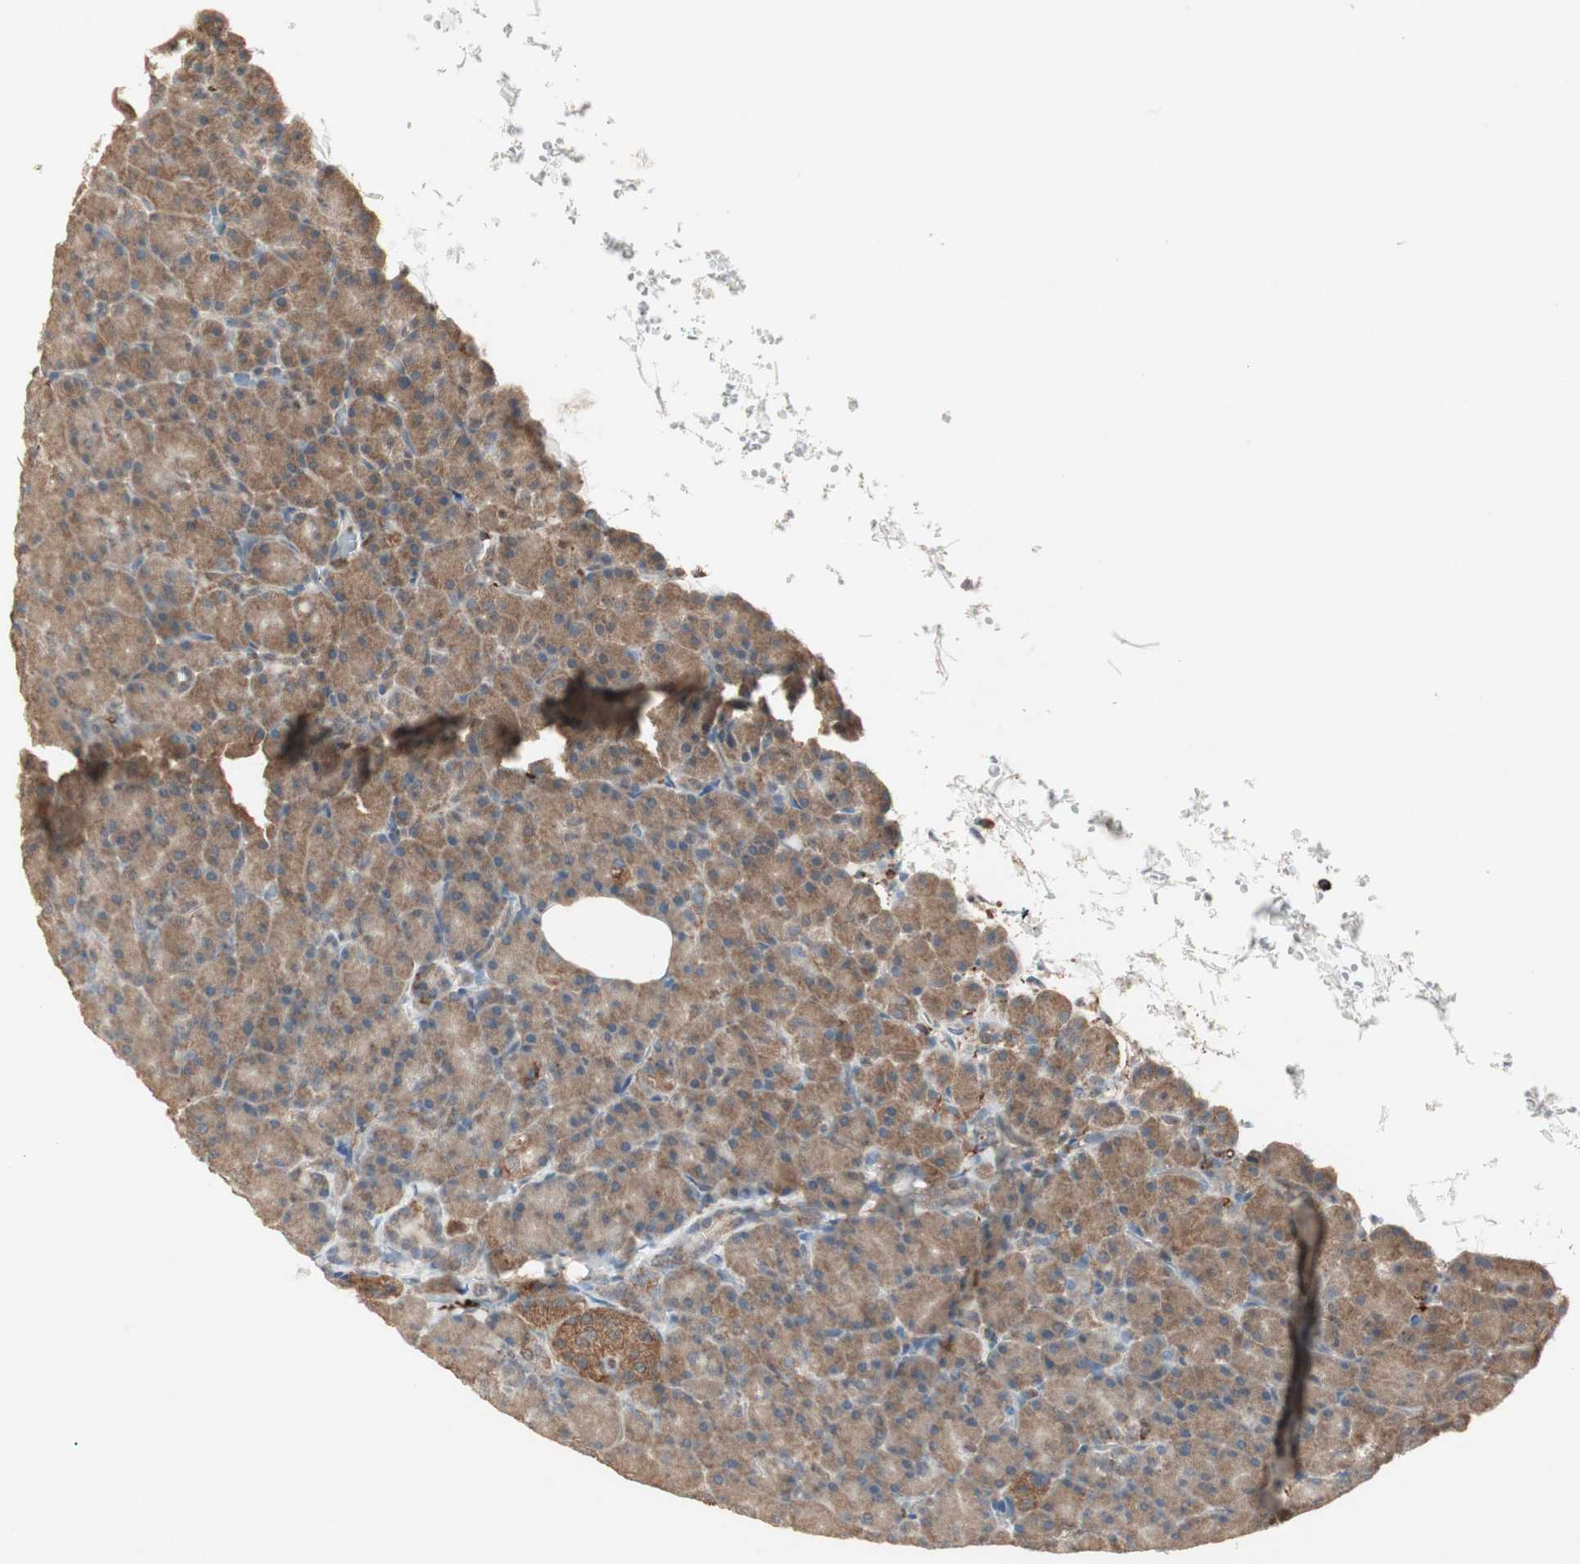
{"staining": {"intensity": "strong", "quantity": ">75%", "location": "cytoplasmic/membranous"}, "tissue": "pancreas", "cell_type": "Exocrine glandular cells", "image_type": "normal", "snomed": [{"axis": "morphology", "description": "Normal tissue, NOS"}, {"axis": "topography", "description": "Pancreas"}], "caption": "A histopathology image of human pancreas stained for a protein shows strong cytoplasmic/membranous brown staining in exocrine glandular cells.", "gene": "MMP3", "patient": {"sex": "female", "age": 43}}